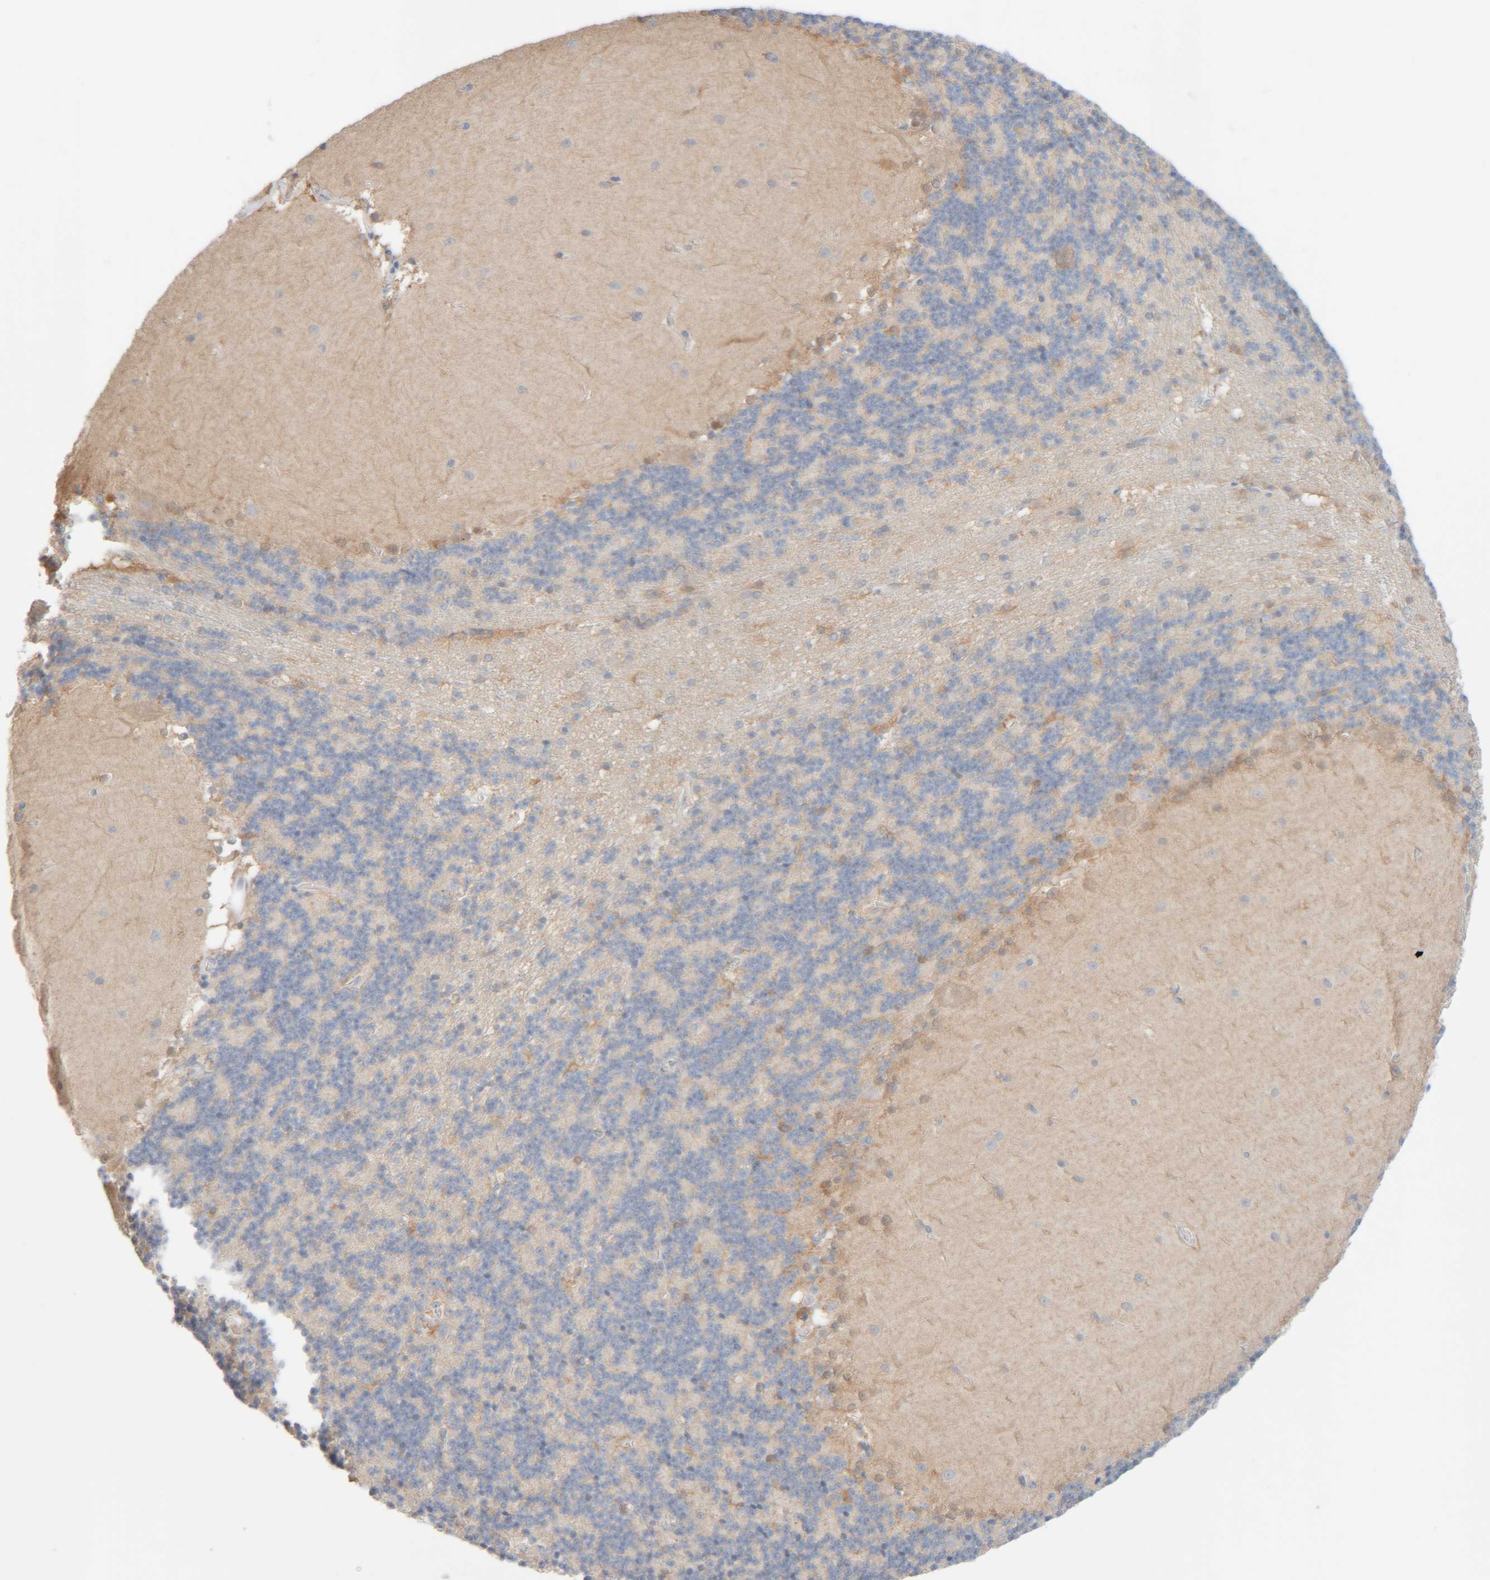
{"staining": {"intensity": "negative", "quantity": "none", "location": "none"}, "tissue": "cerebellum", "cell_type": "Cells in granular layer", "image_type": "normal", "snomed": [{"axis": "morphology", "description": "Normal tissue, NOS"}, {"axis": "topography", "description": "Cerebellum"}], "caption": "IHC of unremarkable human cerebellum exhibits no staining in cells in granular layer.", "gene": "RIDA", "patient": {"sex": "female", "age": 19}}